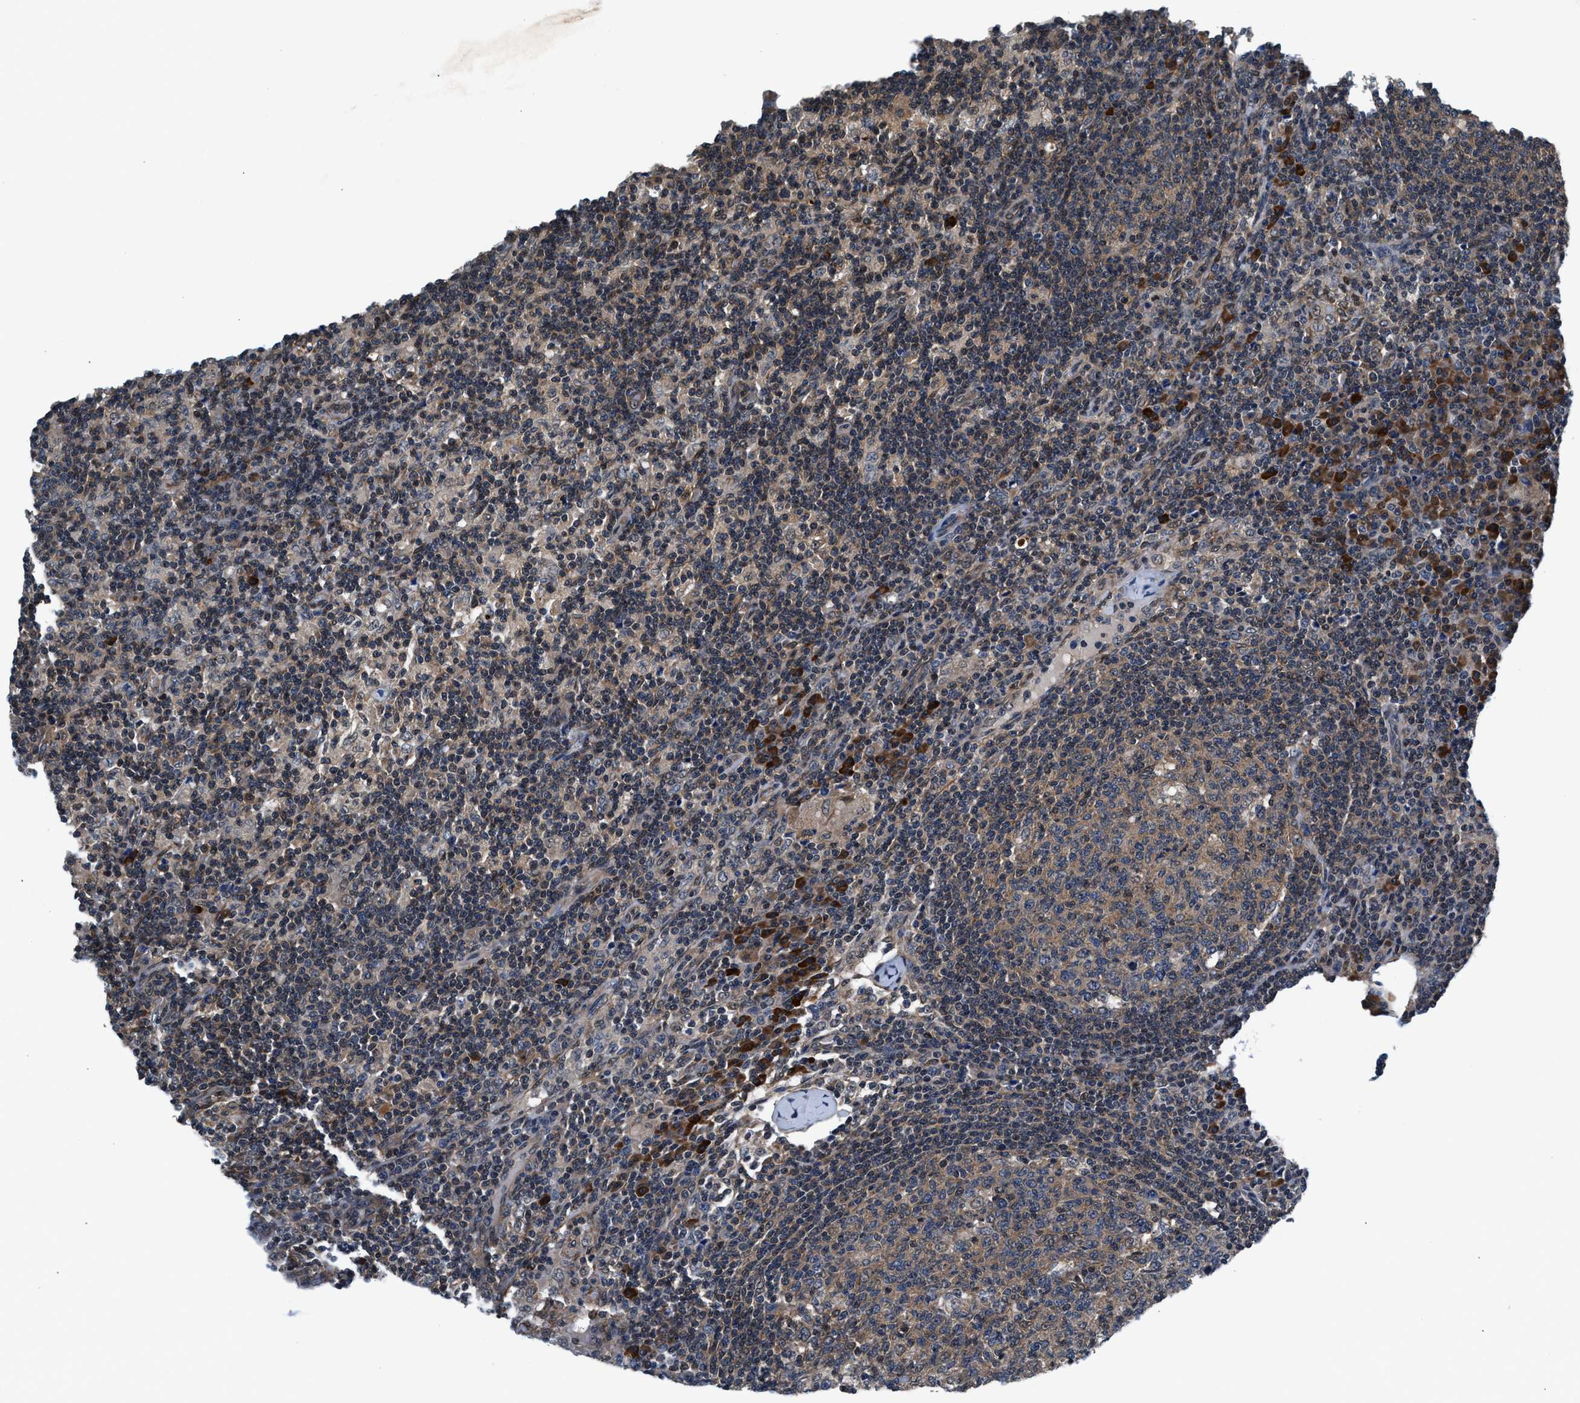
{"staining": {"intensity": "weak", "quantity": ">75%", "location": "cytoplasmic/membranous"}, "tissue": "lymph node", "cell_type": "Germinal center cells", "image_type": "normal", "snomed": [{"axis": "morphology", "description": "Normal tissue, NOS"}, {"axis": "morphology", "description": "Inflammation, NOS"}, {"axis": "topography", "description": "Lymph node"}], "caption": "IHC of benign lymph node demonstrates low levels of weak cytoplasmic/membranous staining in approximately >75% of germinal center cells.", "gene": "PRPSAP2", "patient": {"sex": "male", "age": 55}}